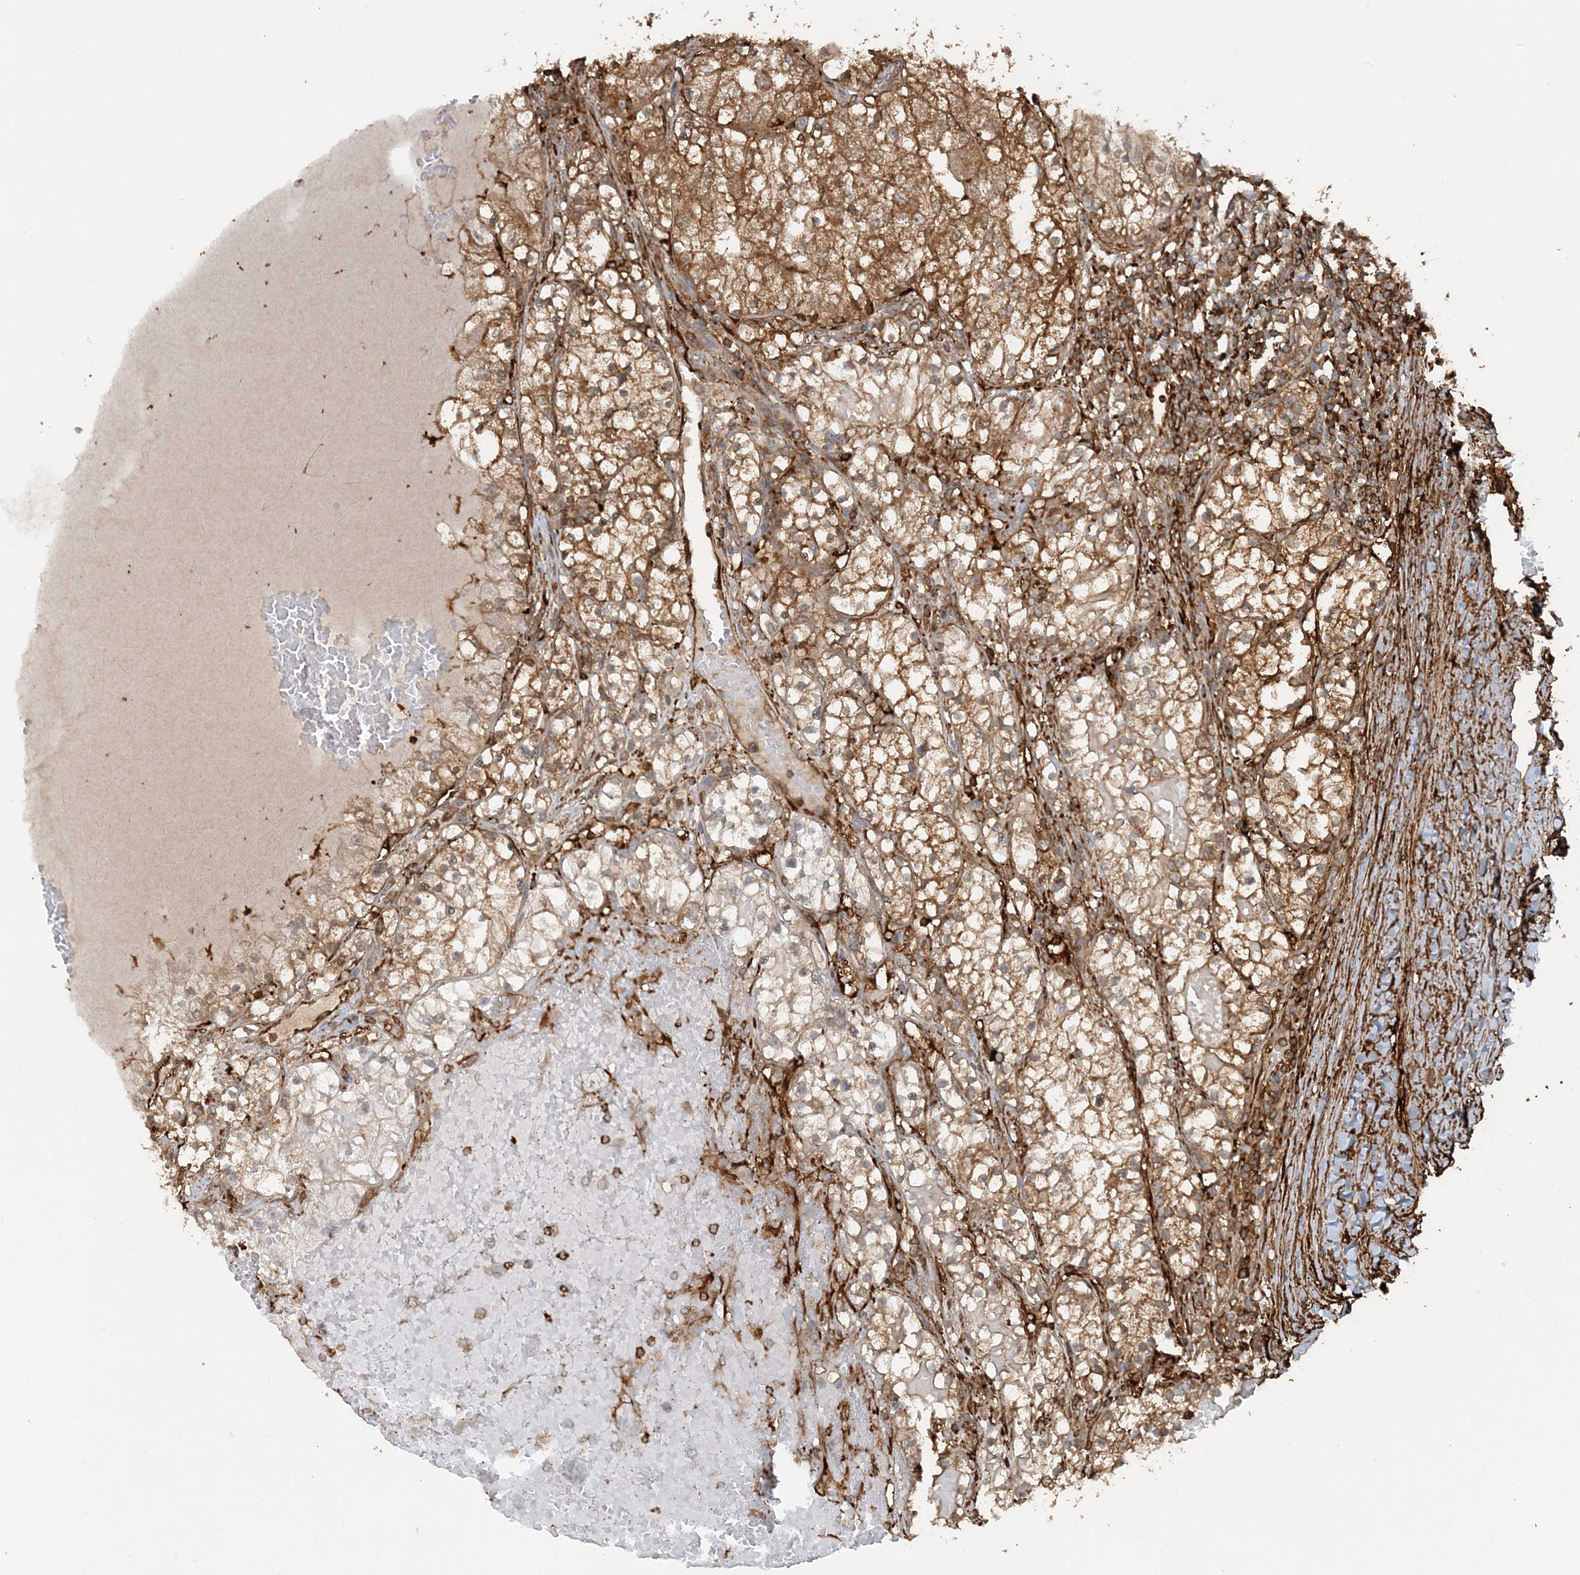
{"staining": {"intensity": "moderate", "quantity": ">75%", "location": "cytoplasmic/membranous"}, "tissue": "renal cancer", "cell_type": "Tumor cells", "image_type": "cancer", "snomed": [{"axis": "morphology", "description": "Normal tissue, NOS"}, {"axis": "morphology", "description": "Adenocarcinoma, NOS"}, {"axis": "topography", "description": "Kidney"}], "caption": "Adenocarcinoma (renal) stained for a protein (brown) reveals moderate cytoplasmic/membranous positive positivity in about >75% of tumor cells.", "gene": "DSTN", "patient": {"sex": "male", "age": 68}}